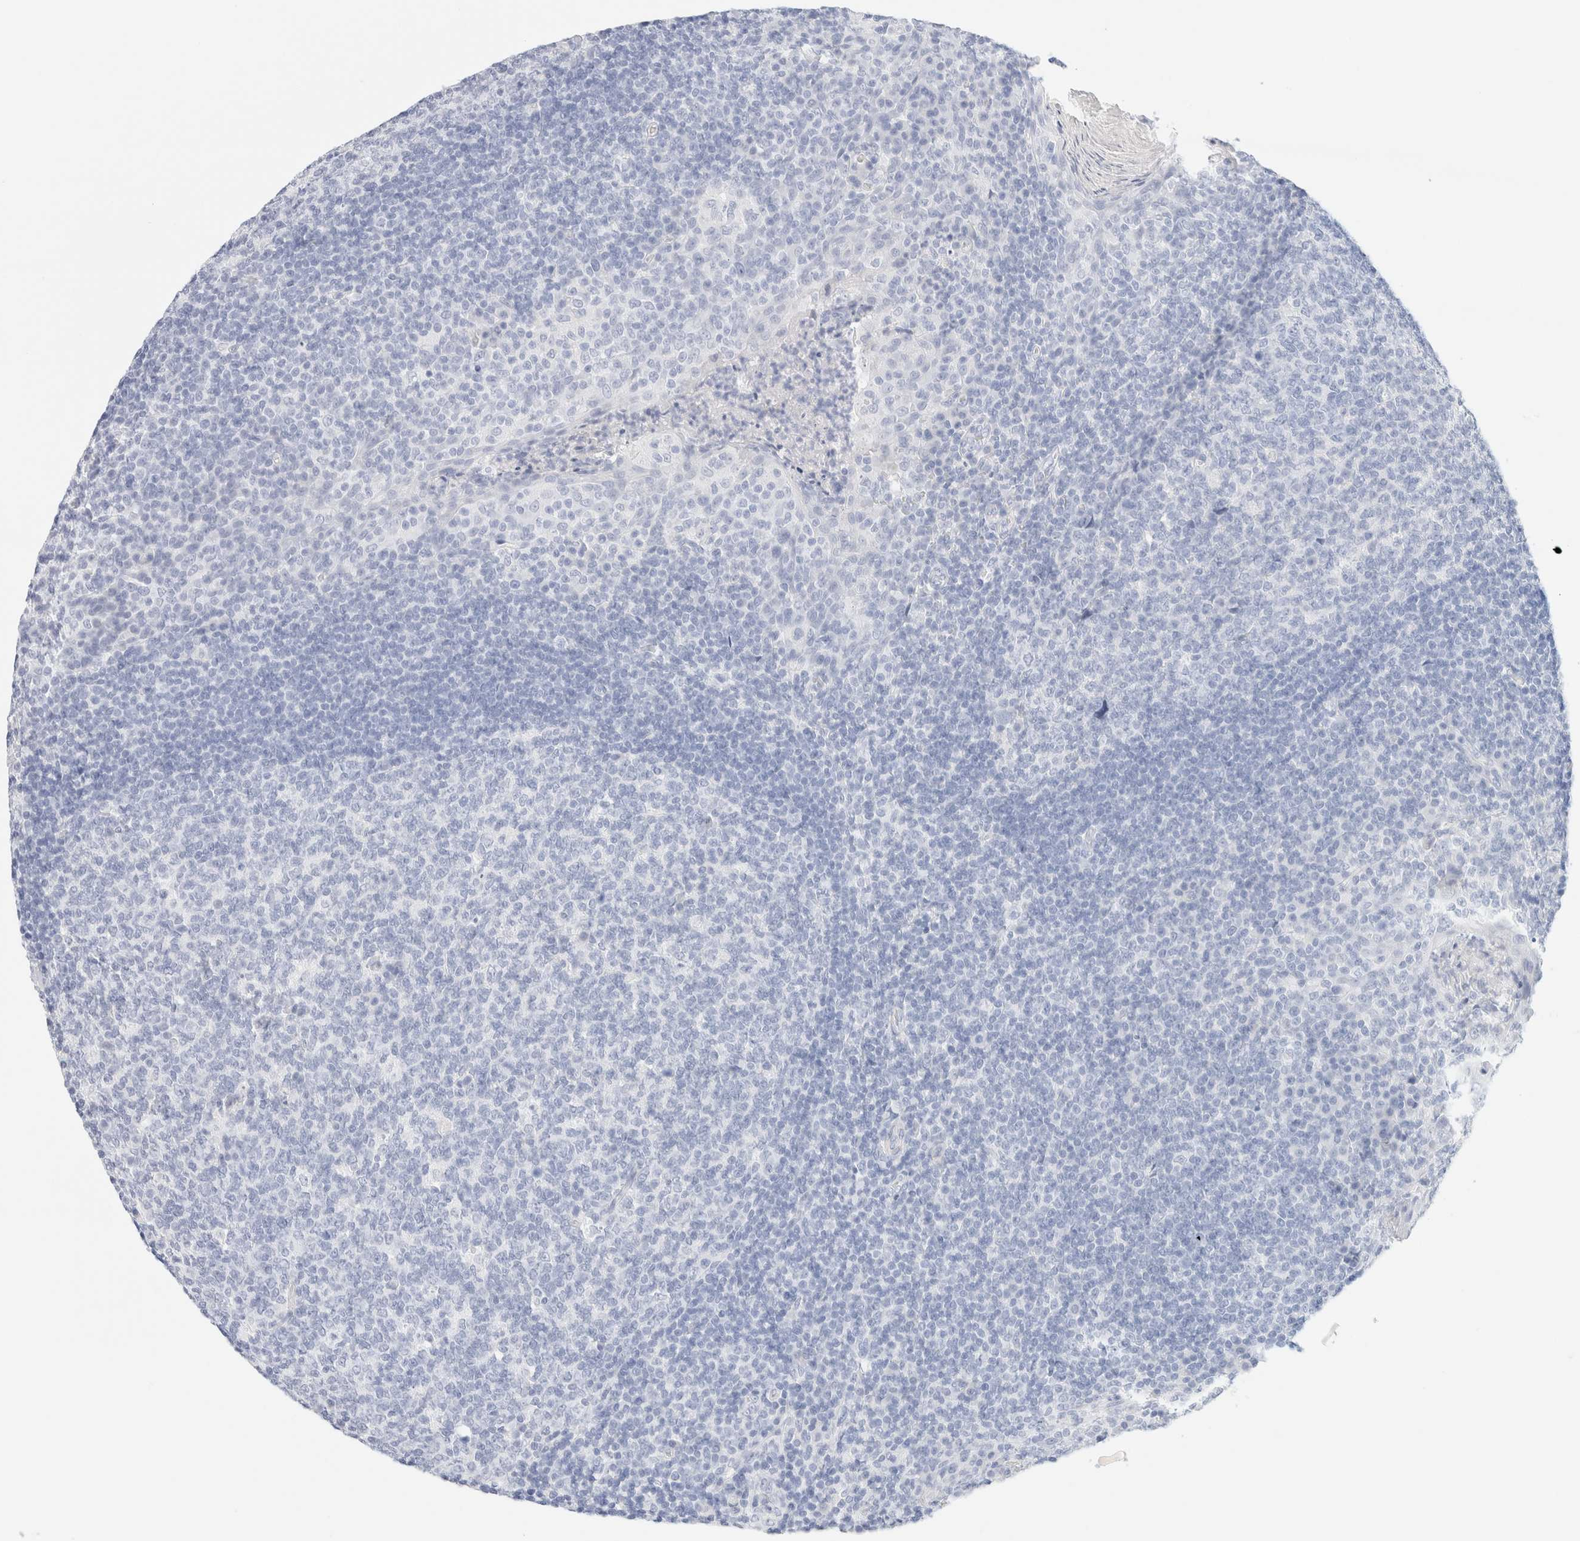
{"staining": {"intensity": "negative", "quantity": "none", "location": "none"}, "tissue": "tonsil", "cell_type": "Germinal center cells", "image_type": "normal", "snomed": [{"axis": "morphology", "description": "Normal tissue, NOS"}, {"axis": "topography", "description": "Tonsil"}], "caption": "The immunohistochemistry micrograph has no significant expression in germinal center cells of tonsil.", "gene": "DPYS", "patient": {"sex": "male", "age": 17}}